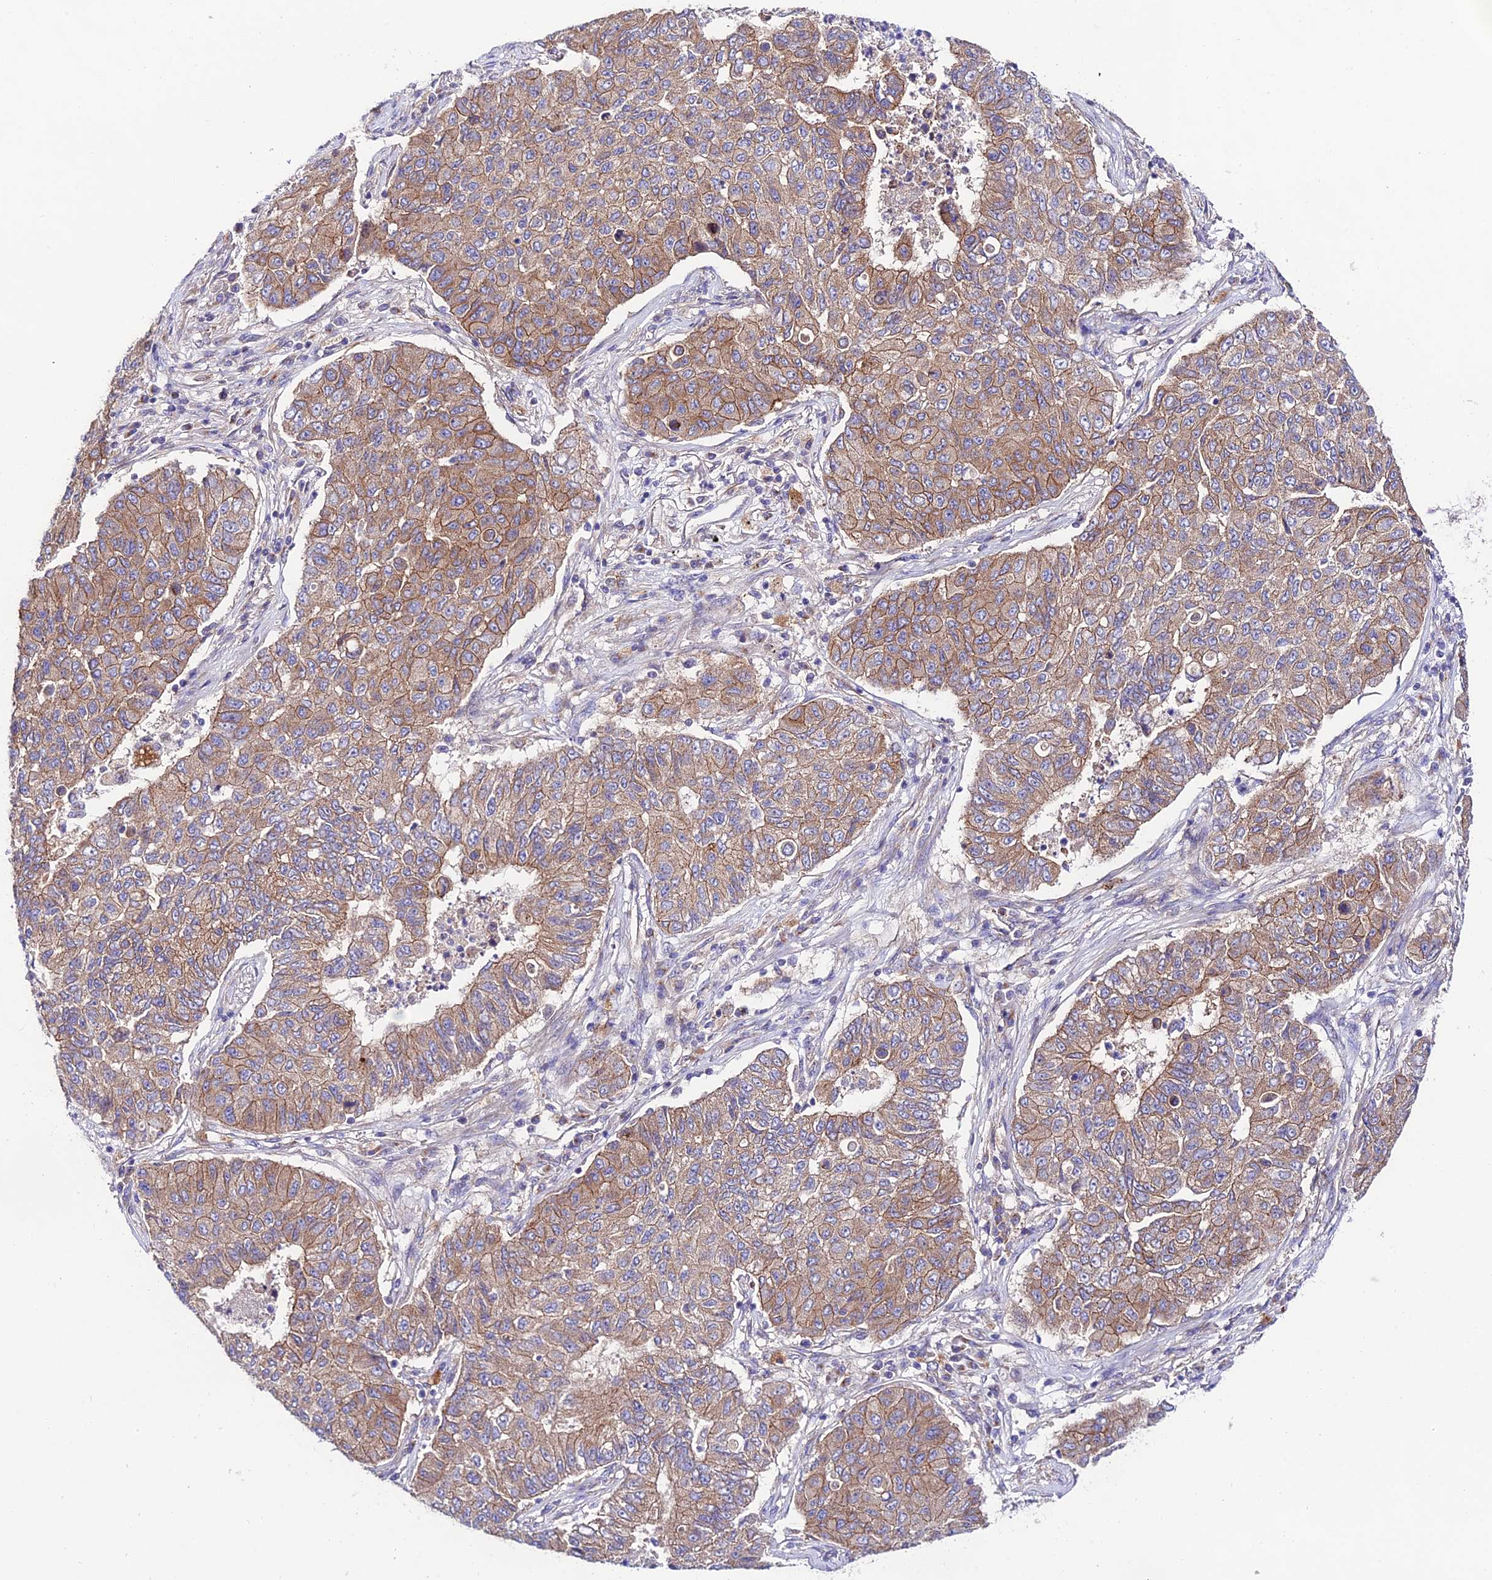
{"staining": {"intensity": "moderate", "quantity": ">75%", "location": "cytoplasmic/membranous"}, "tissue": "lung cancer", "cell_type": "Tumor cells", "image_type": "cancer", "snomed": [{"axis": "morphology", "description": "Squamous cell carcinoma, NOS"}, {"axis": "topography", "description": "Lung"}], "caption": "Immunohistochemical staining of lung squamous cell carcinoma displays moderate cytoplasmic/membranous protein staining in about >75% of tumor cells.", "gene": "LACTB2", "patient": {"sex": "male", "age": 74}}